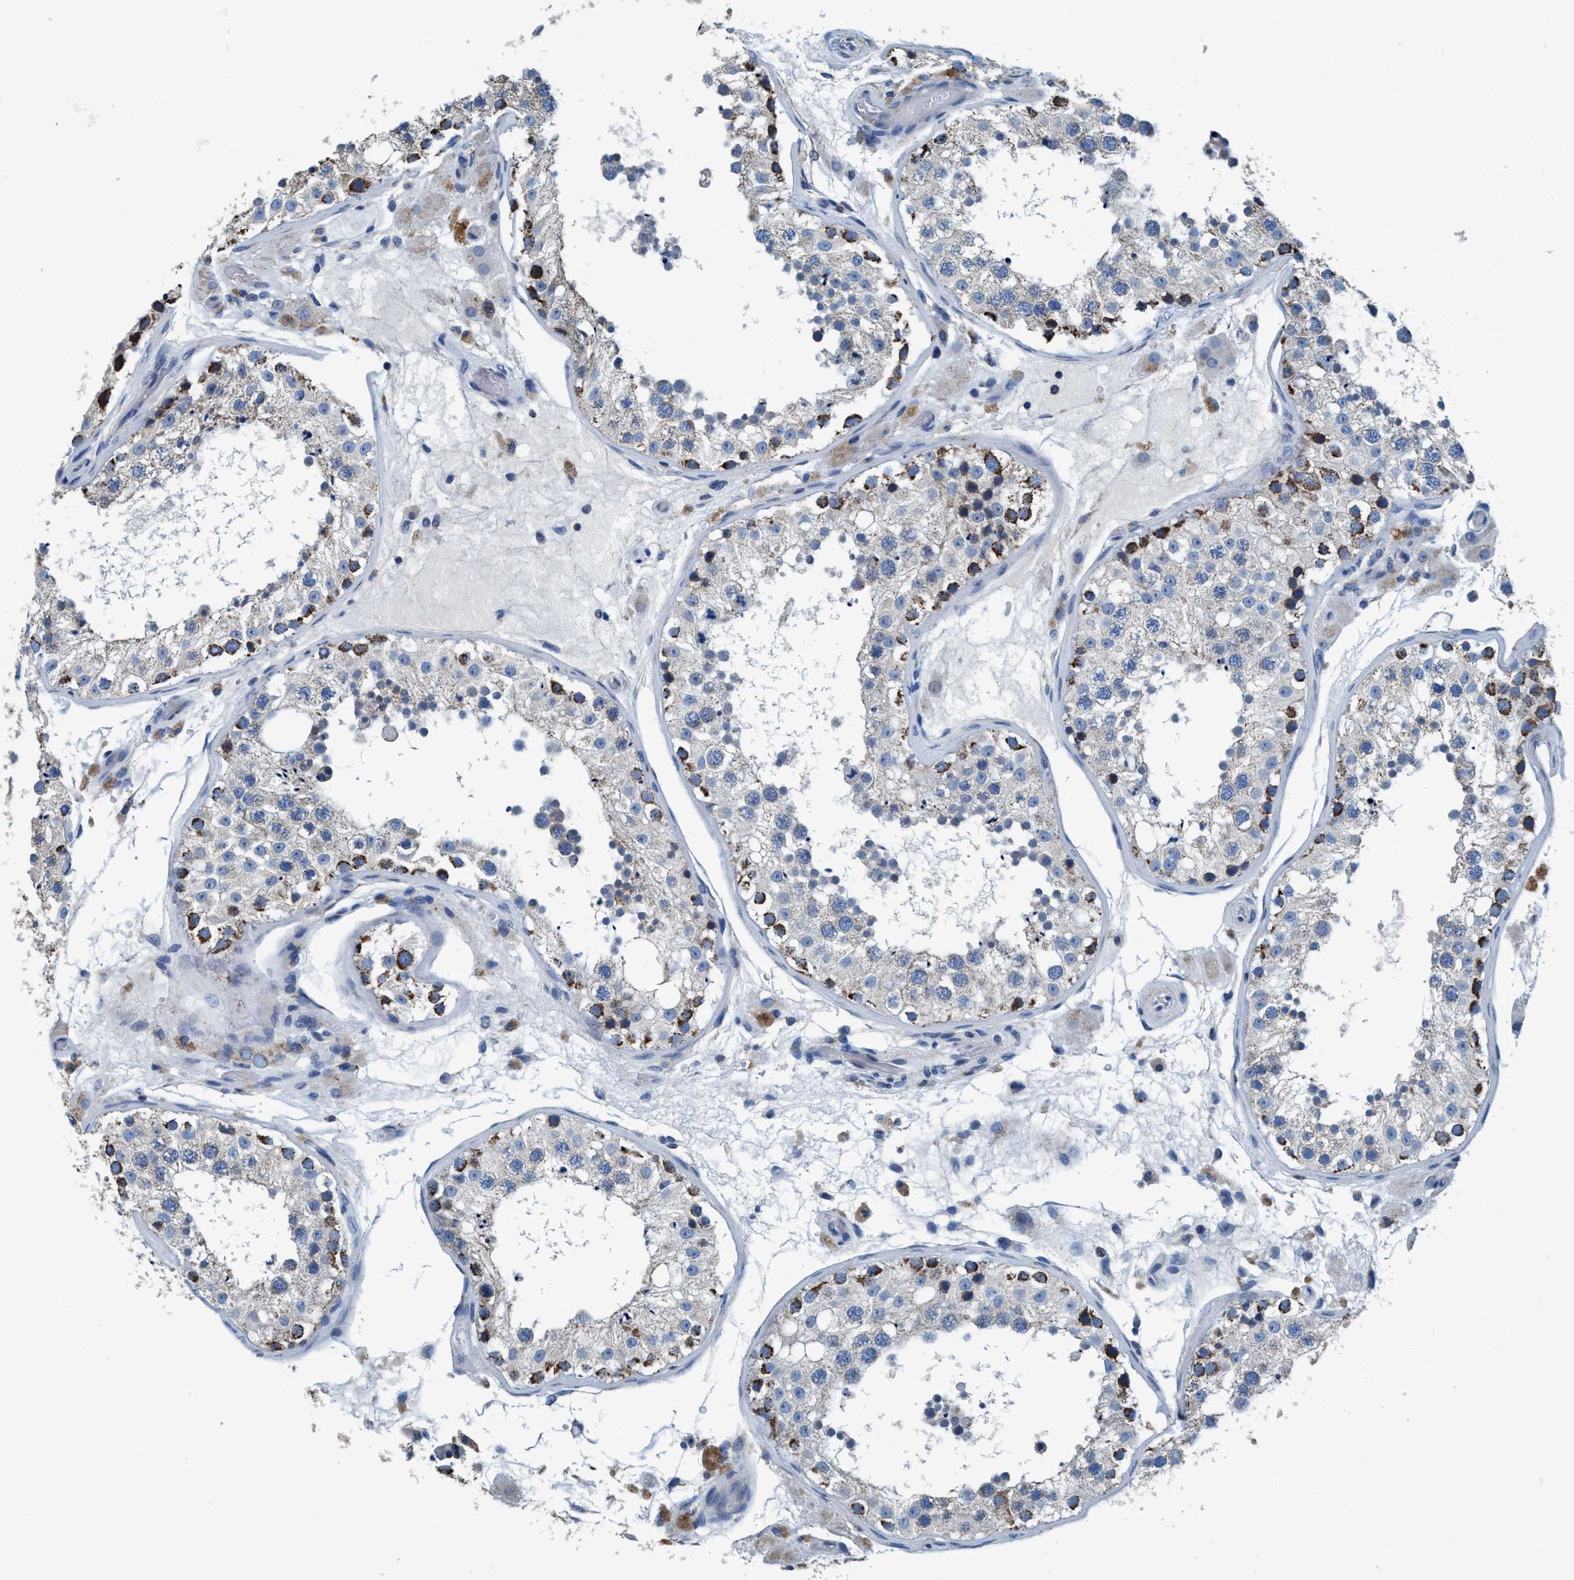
{"staining": {"intensity": "strong", "quantity": "<25%", "location": "cytoplasmic/membranous"}, "tissue": "testis", "cell_type": "Cells in seminiferous ducts", "image_type": "normal", "snomed": [{"axis": "morphology", "description": "Normal tissue, NOS"}, {"axis": "topography", "description": "Testis"}, {"axis": "topography", "description": "Epididymis"}], "caption": "Protein staining shows strong cytoplasmic/membranous expression in approximately <25% of cells in seminiferous ducts in normal testis. Immunohistochemistry stains the protein in brown and the nuclei are stained blue.", "gene": "ANKFN1", "patient": {"sex": "male", "age": 26}}